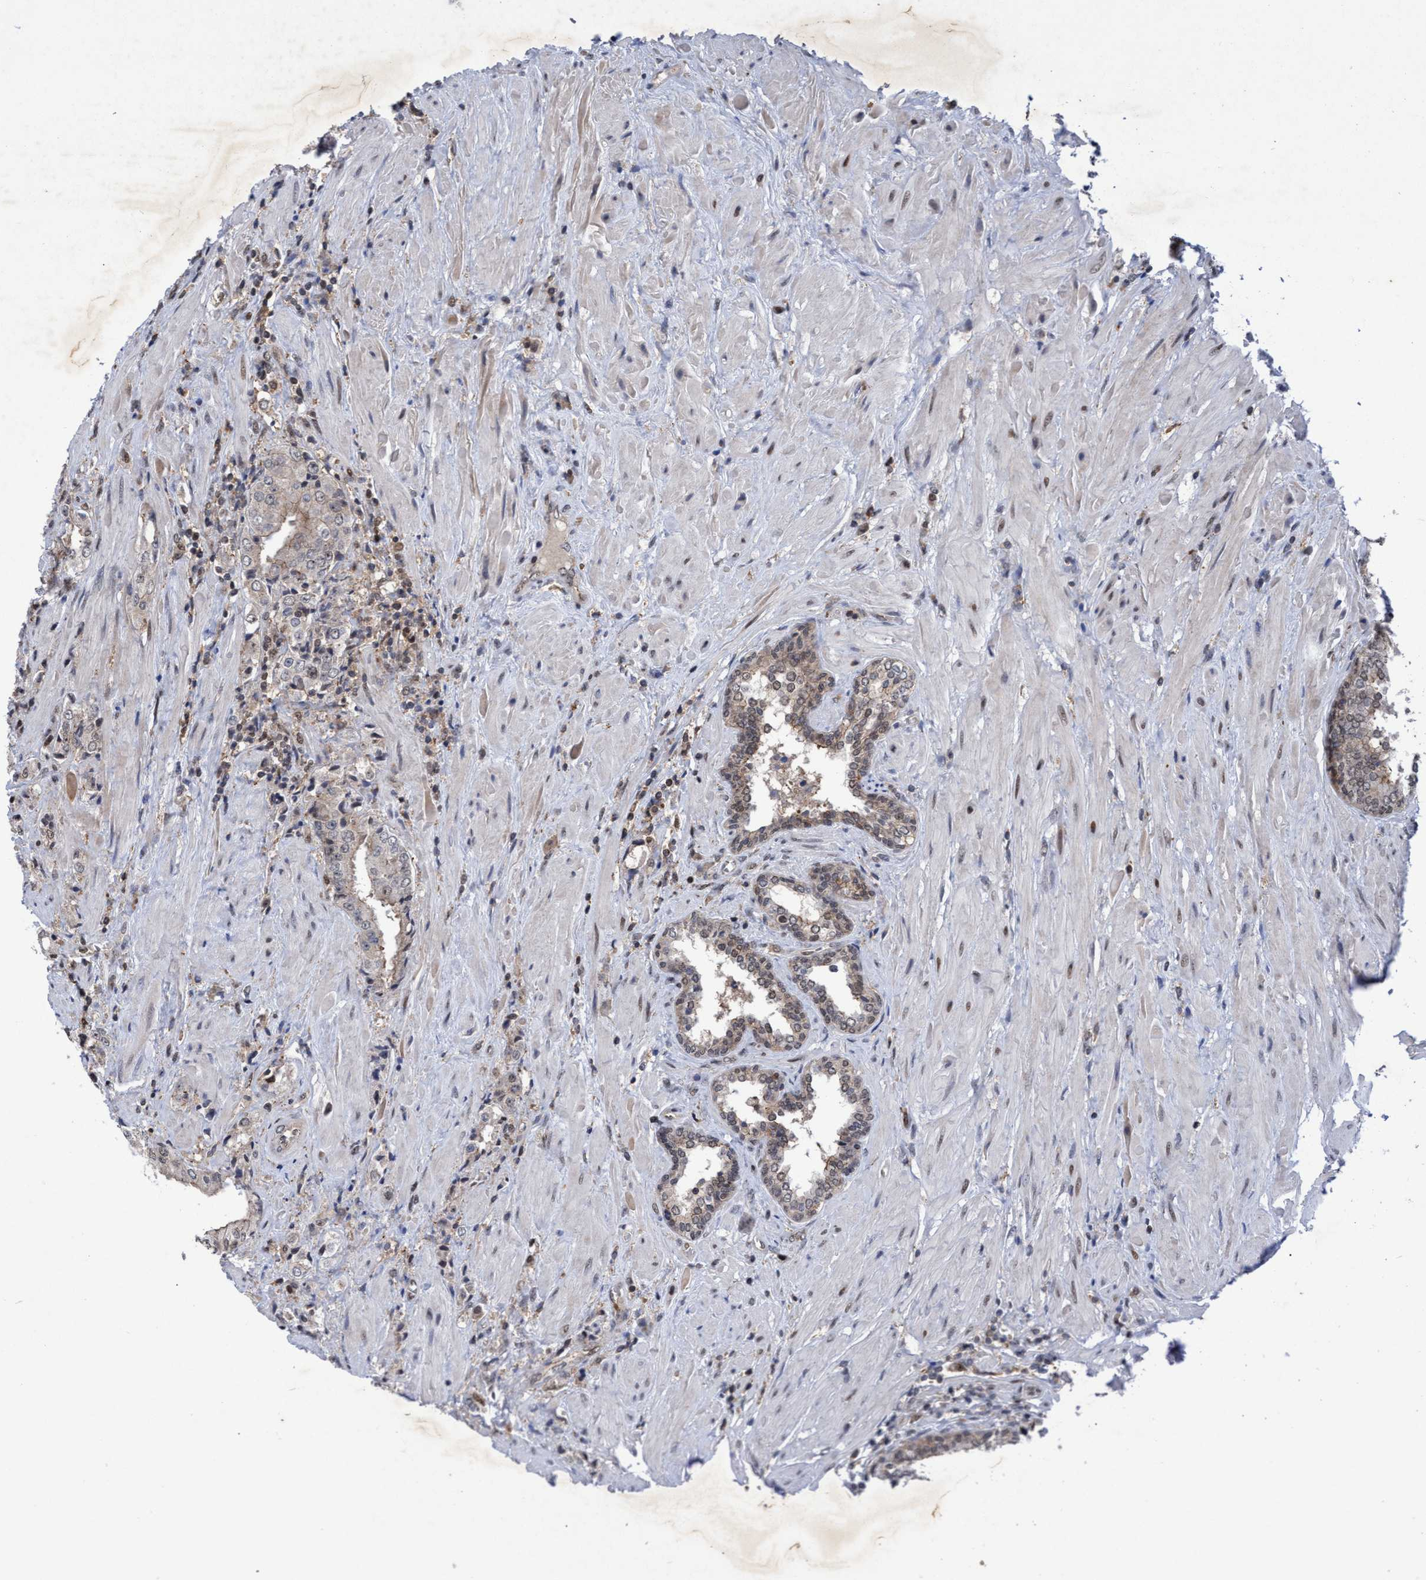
{"staining": {"intensity": "weak", "quantity": "<25%", "location": "nuclear"}, "tissue": "prostate cancer", "cell_type": "Tumor cells", "image_type": "cancer", "snomed": [{"axis": "morphology", "description": "Adenocarcinoma, High grade"}, {"axis": "topography", "description": "Prostate"}], "caption": "Immunohistochemistry (IHC) histopathology image of human prostate high-grade adenocarcinoma stained for a protein (brown), which shows no positivity in tumor cells. Brightfield microscopy of IHC stained with DAB (brown) and hematoxylin (blue), captured at high magnification.", "gene": "GTF2F1", "patient": {"sex": "male", "age": 61}}